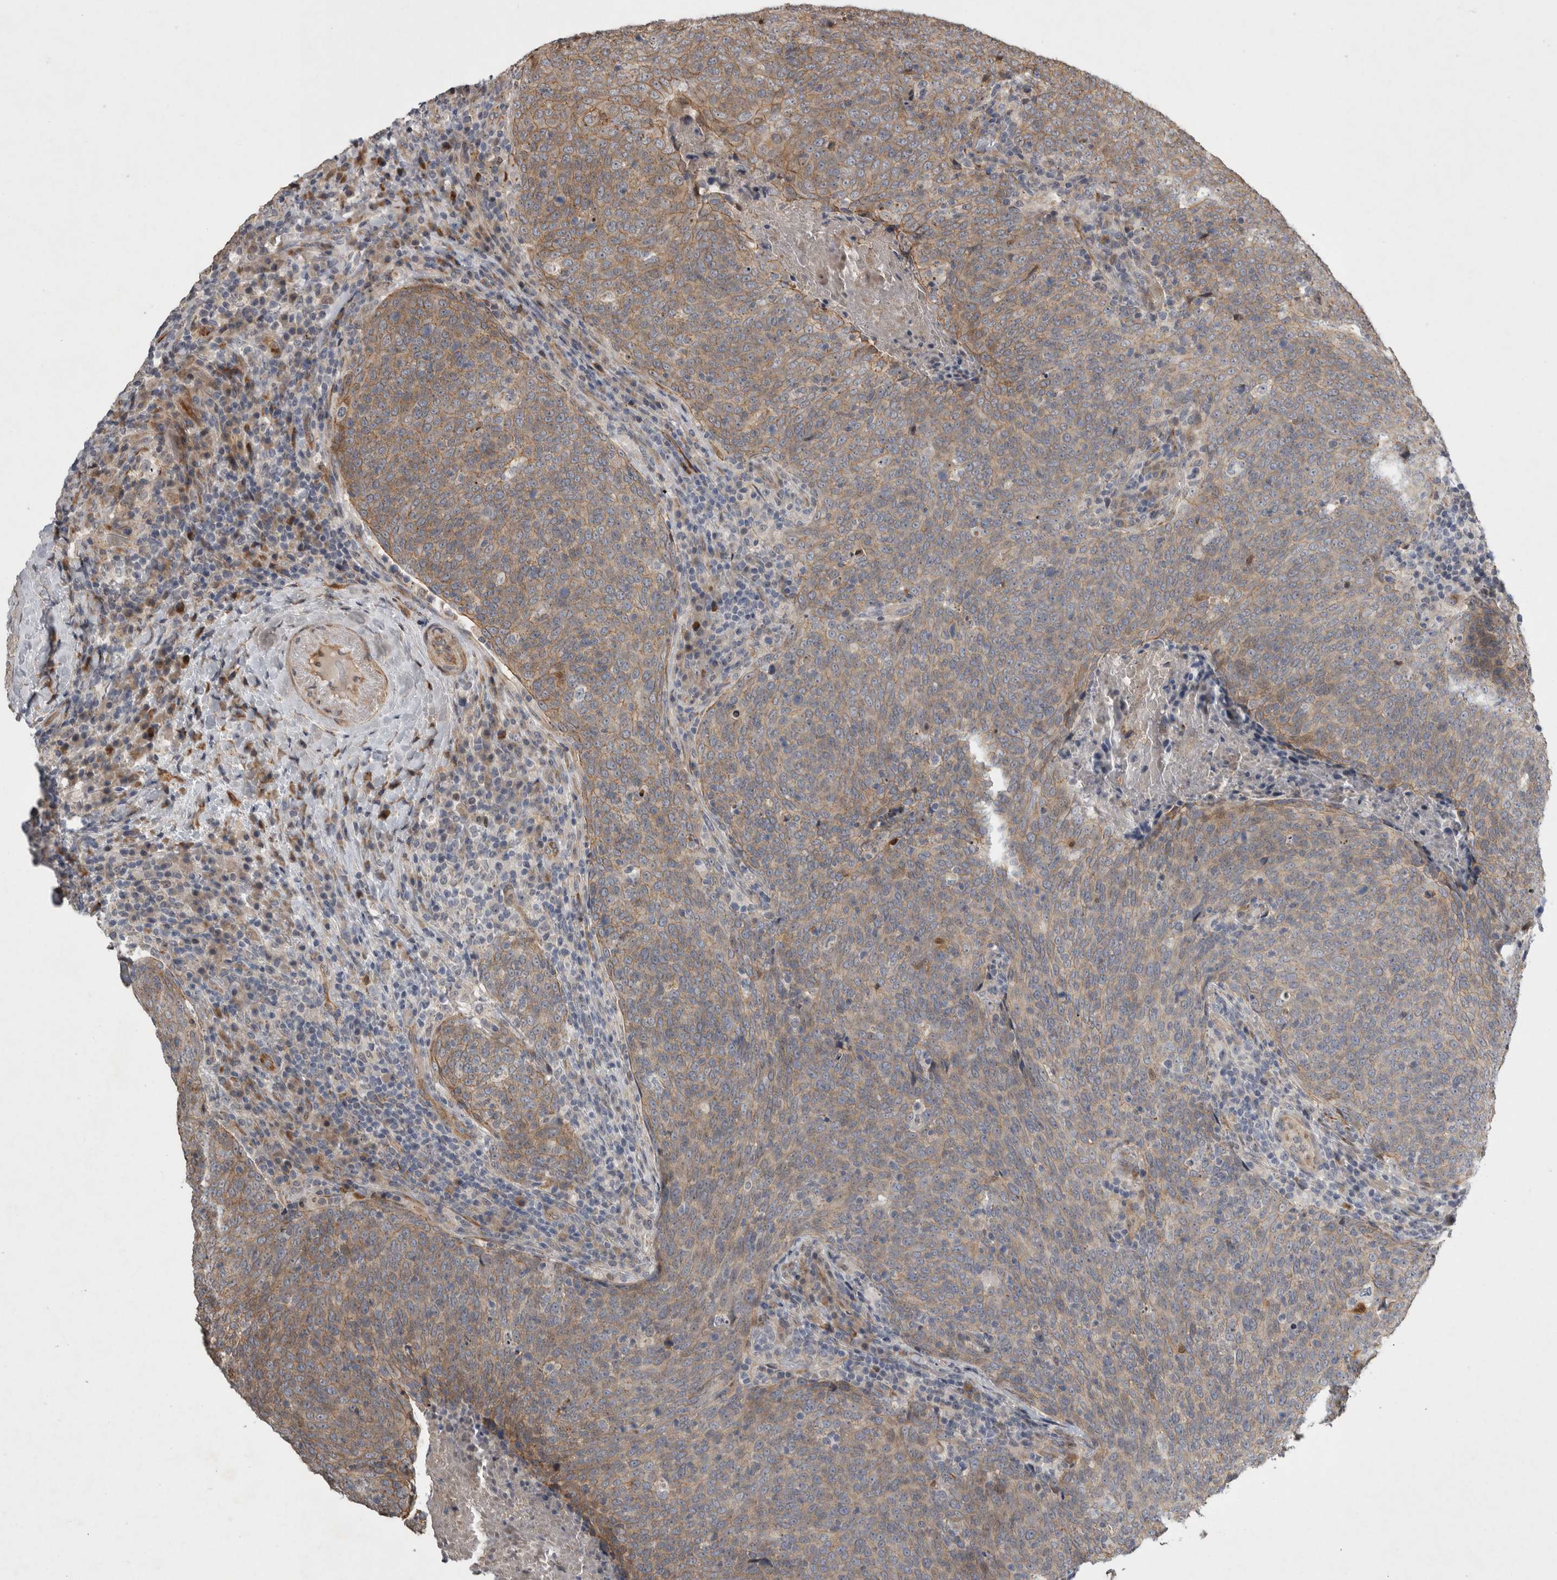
{"staining": {"intensity": "moderate", "quantity": ">75%", "location": "cytoplasmic/membranous"}, "tissue": "head and neck cancer", "cell_type": "Tumor cells", "image_type": "cancer", "snomed": [{"axis": "morphology", "description": "Squamous cell carcinoma, NOS"}, {"axis": "morphology", "description": "Squamous cell carcinoma, metastatic, NOS"}, {"axis": "topography", "description": "Lymph node"}, {"axis": "topography", "description": "Head-Neck"}], "caption": "DAB (3,3'-diaminobenzidine) immunohistochemical staining of human head and neck squamous cell carcinoma reveals moderate cytoplasmic/membranous protein positivity in about >75% of tumor cells. (IHC, brightfield microscopy, high magnification).", "gene": "MPDZ", "patient": {"sex": "male", "age": 62}}